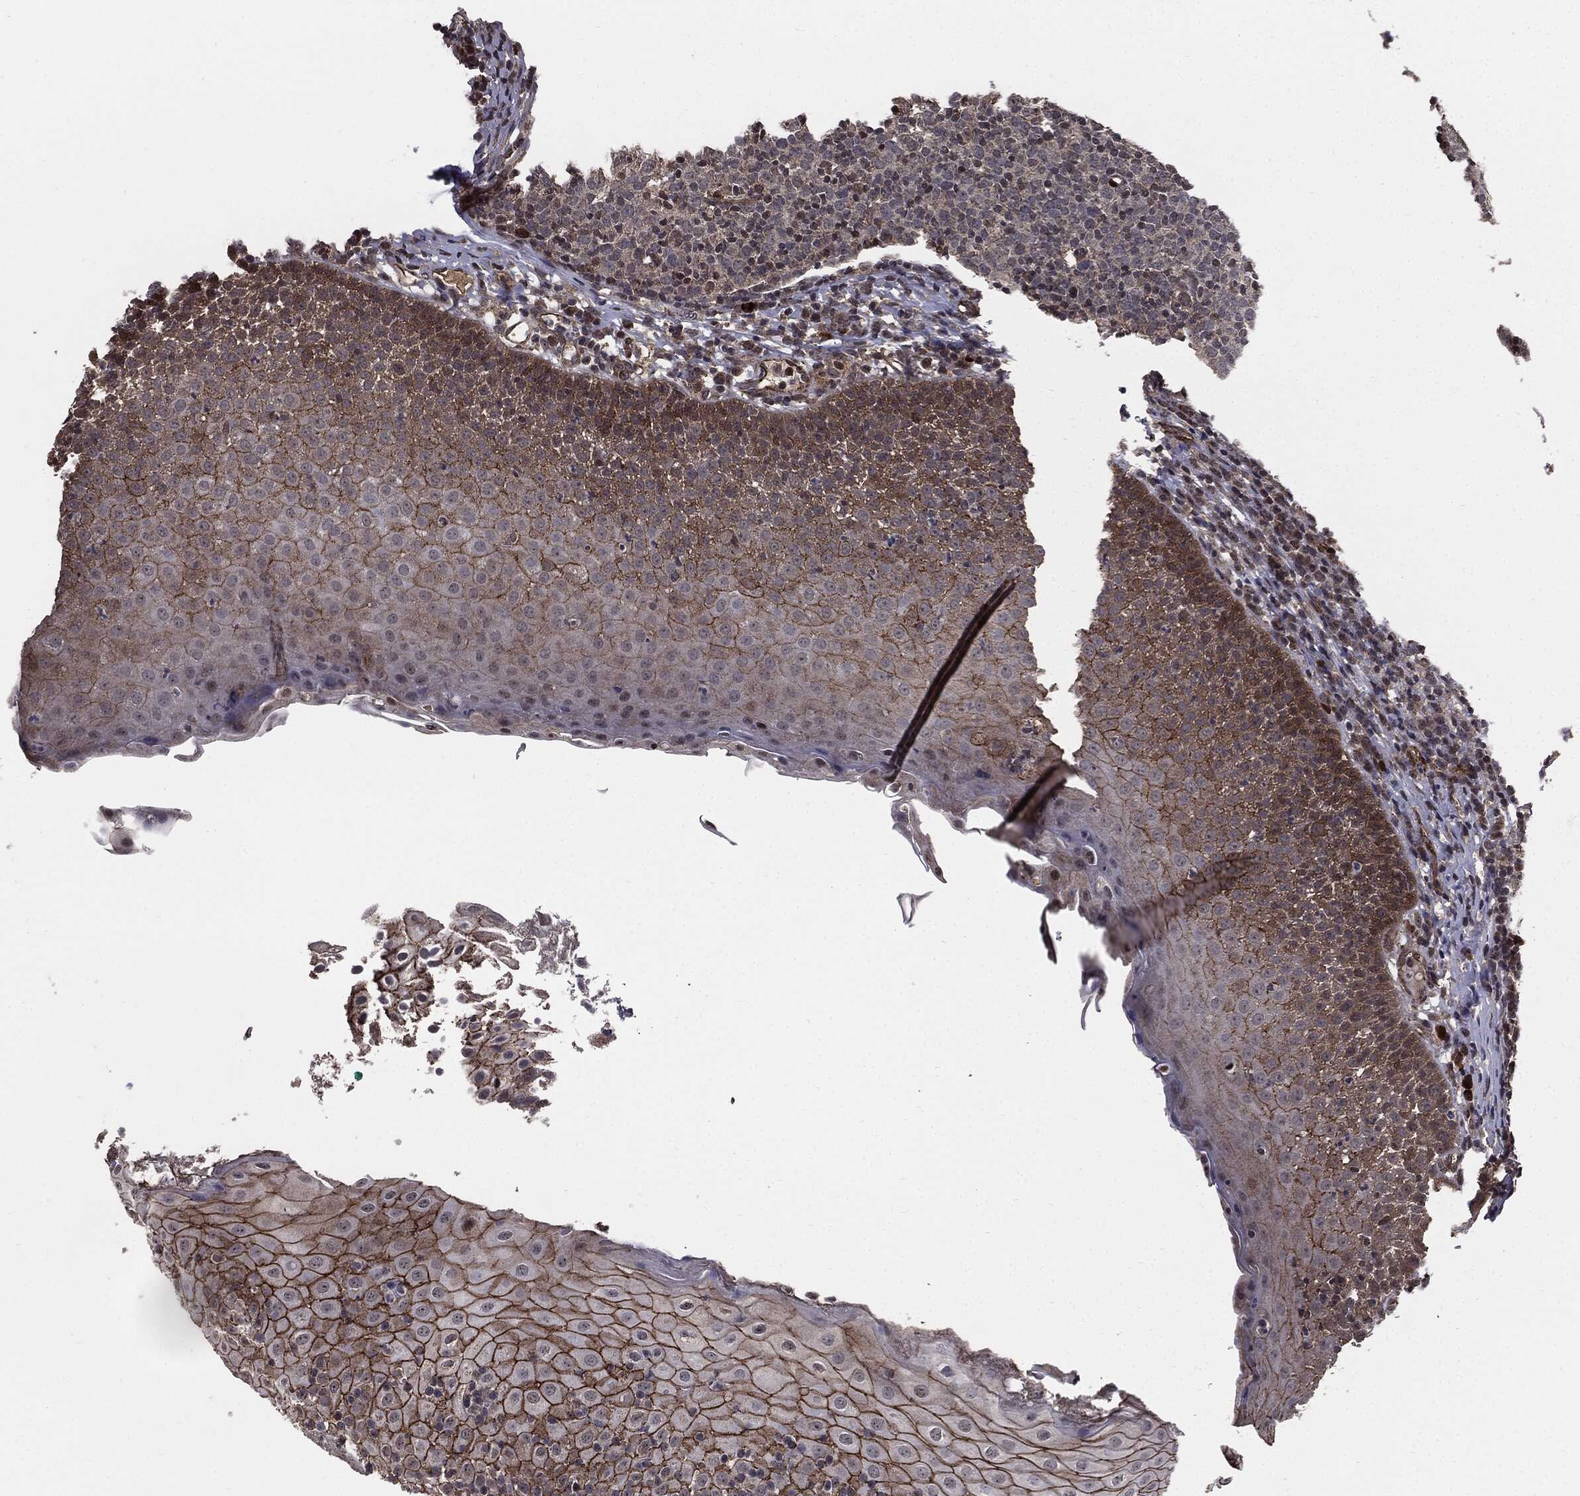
{"staining": {"intensity": "negative", "quantity": "none", "location": "none"}, "tissue": "tonsil", "cell_type": "Germinal center cells", "image_type": "normal", "snomed": [{"axis": "morphology", "description": "Normal tissue, NOS"}, {"axis": "topography", "description": "Tonsil"}], "caption": "Human tonsil stained for a protein using immunohistochemistry (IHC) shows no staining in germinal center cells.", "gene": "PTPA", "patient": {"sex": "female", "age": 5}}